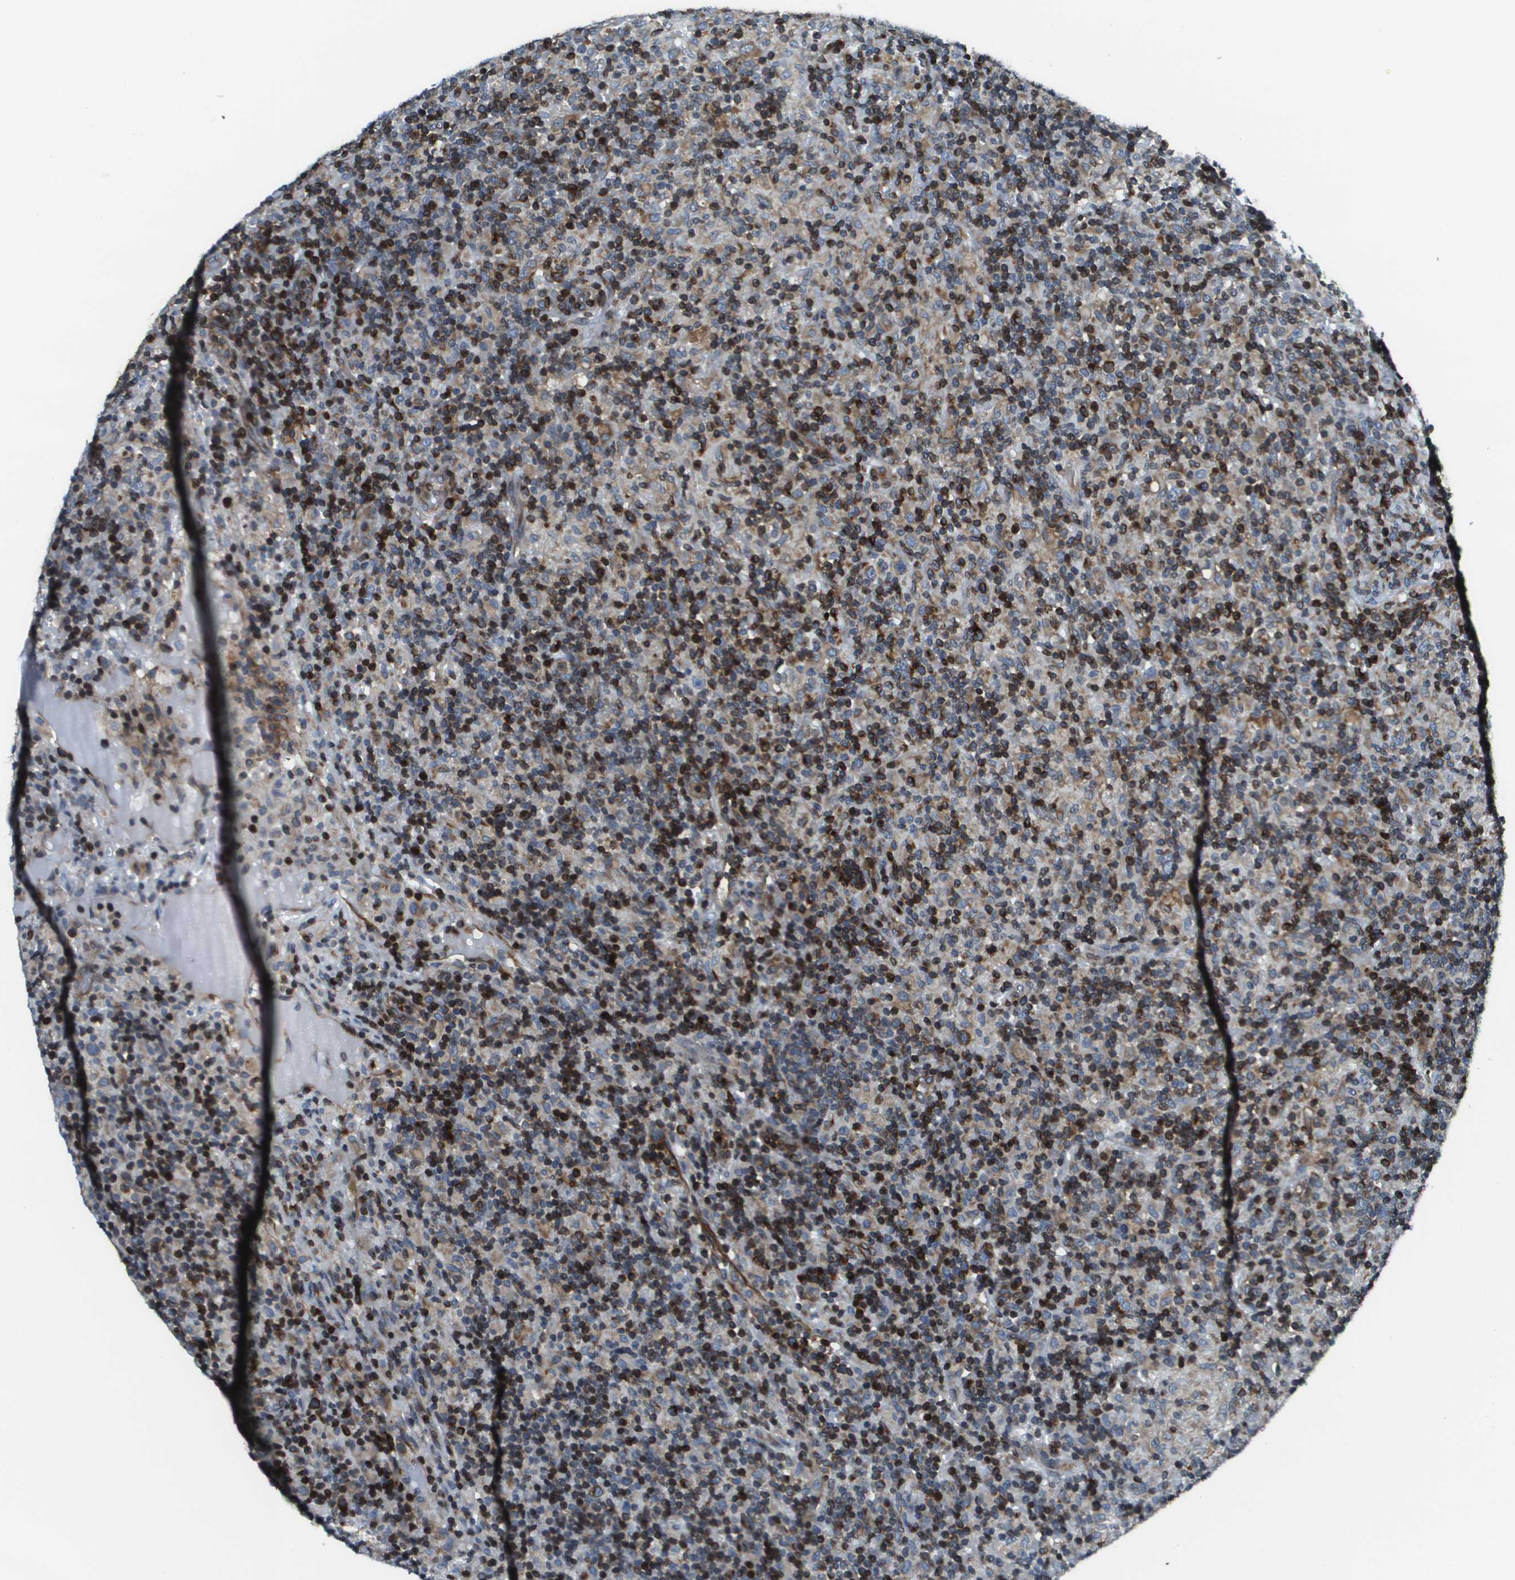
{"staining": {"intensity": "moderate", "quantity": "<25%", "location": "cytoplasmic/membranous"}, "tissue": "lymphoma", "cell_type": "Tumor cells", "image_type": "cancer", "snomed": [{"axis": "morphology", "description": "Hodgkin's disease, NOS"}, {"axis": "topography", "description": "Lymph node"}], "caption": "A micrograph of Hodgkin's disease stained for a protein demonstrates moderate cytoplasmic/membranous brown staining in tumor cells. Using DAB (3,3'-diaminobenzidine) (brown) and hematoxylin (blue) stains, captured at high magnification using brightfield microscopy.", "gene": "ESYT1", "patient": {"sex": "male", "age": 70}}